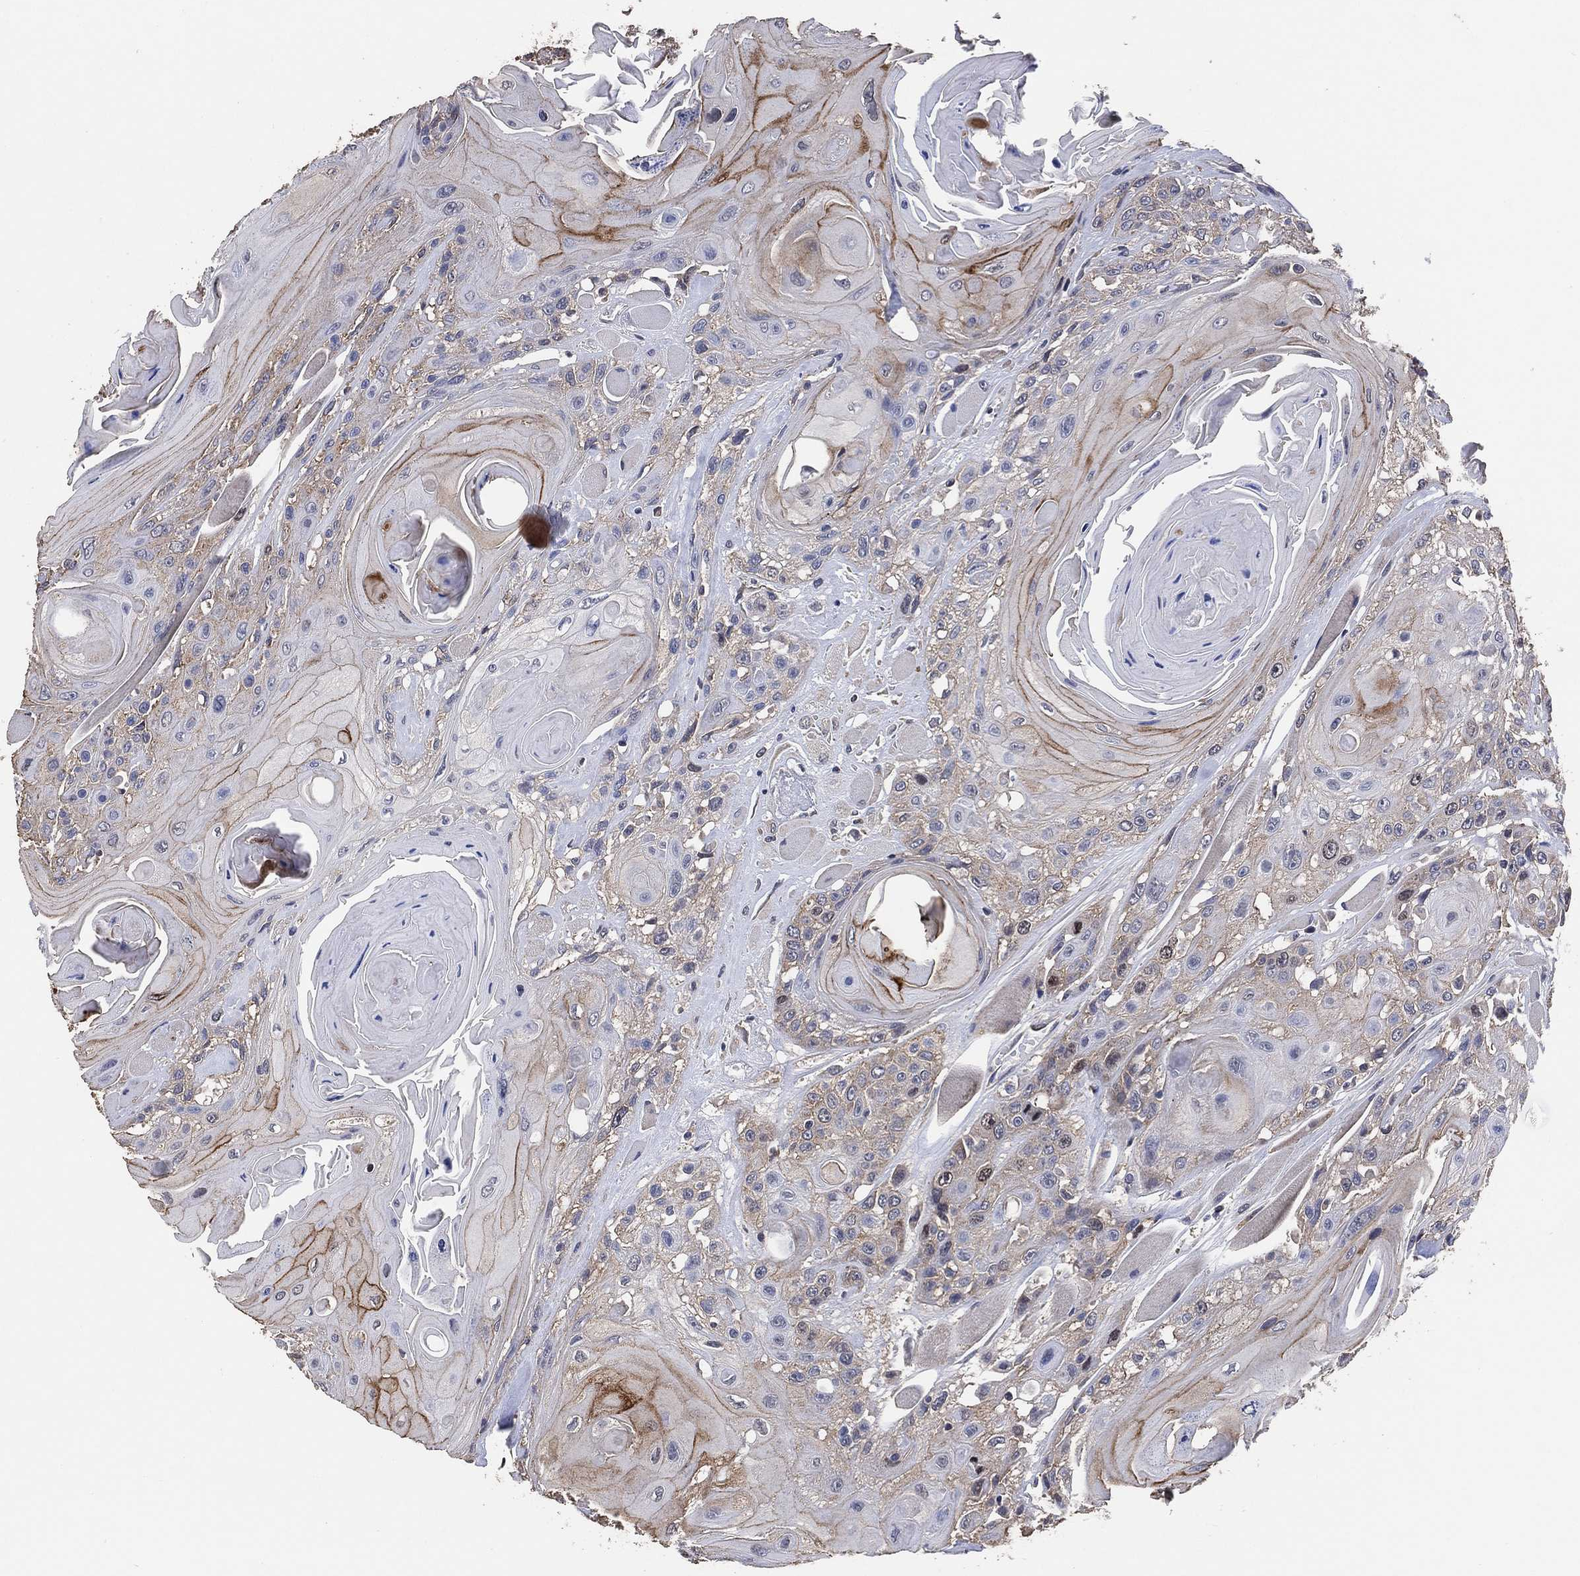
{"staining": {"intensity": "moderate", "quantity": "<25%", "location": "cytoplasmic/membranous"}, "tissue": "head and neck cancer", "cell_type": "Tumor cells", "image_type": "cancer", "snomed": [{"axis": "morphology", "description": "Squamous cell carcinoma, NOS"}, {"axis": "topography", "description": "Head-Neck"}], "caption": "Immunohistochemical staining of human head and neck cancer reveals low levels of moderate cytoplasmic/membranous protein expression in about <25% of tumor cells. The staining was performed using DAB (3,3'-diaminobenzidine) to visualize the protein expression in brown, while the nuclei were stained in blue with hematoxylin (Magnification: 20x).", "gene": "KLK5", "patient": {"sex": "female", "age": 59}}